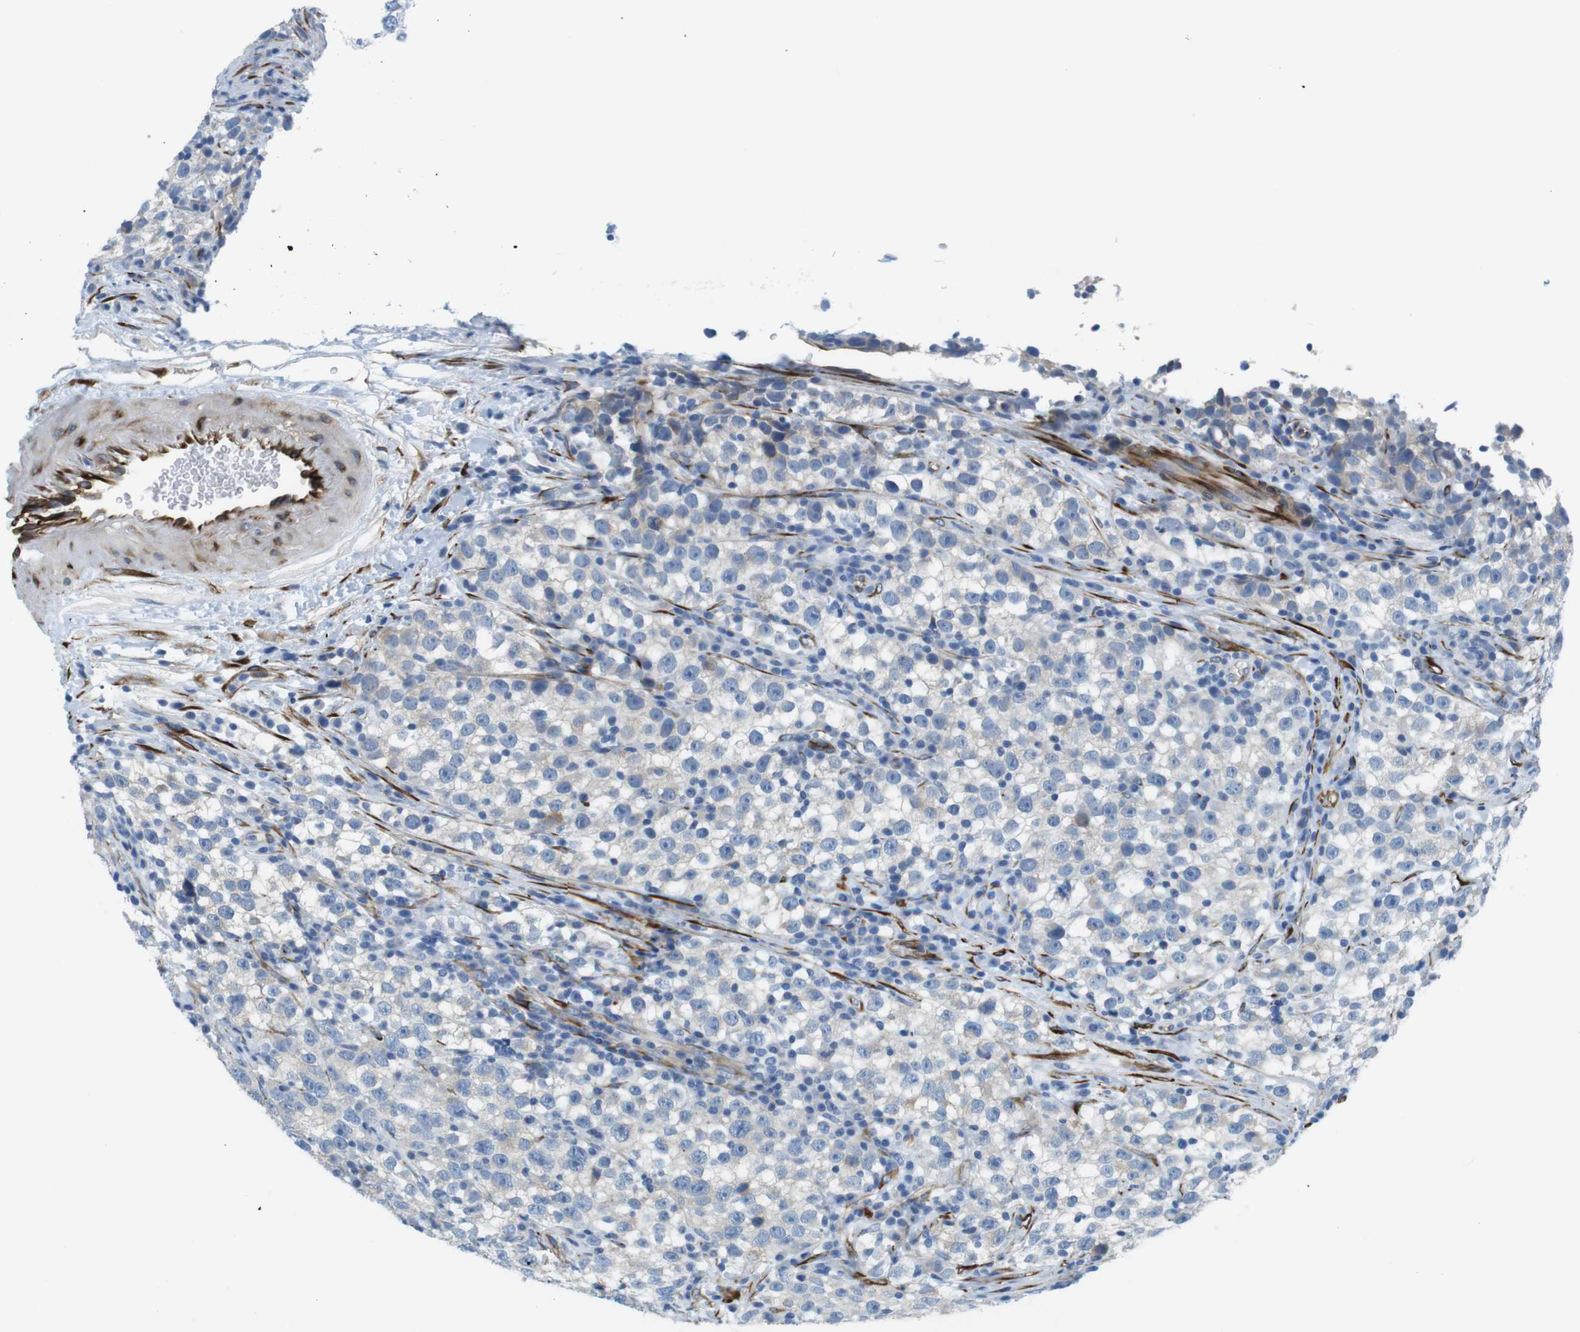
{"staining": {"intensity": "negative", "quantity": "none", "location": "none"}, "tissue": "testis cancer", "cell_type": "Tumor cells", "image_type": "cancer", "snomed": [{"axis": "morphology", "description": "Seminoma, NOS"}, {"axis": "topography", "description": "Testis"}], "caption": "Protein analysis of seminoma (testis) reveals no significant expression in tumor cells.", "gene": "EMP2", "patient": {"sex": "male", "age": 22}}